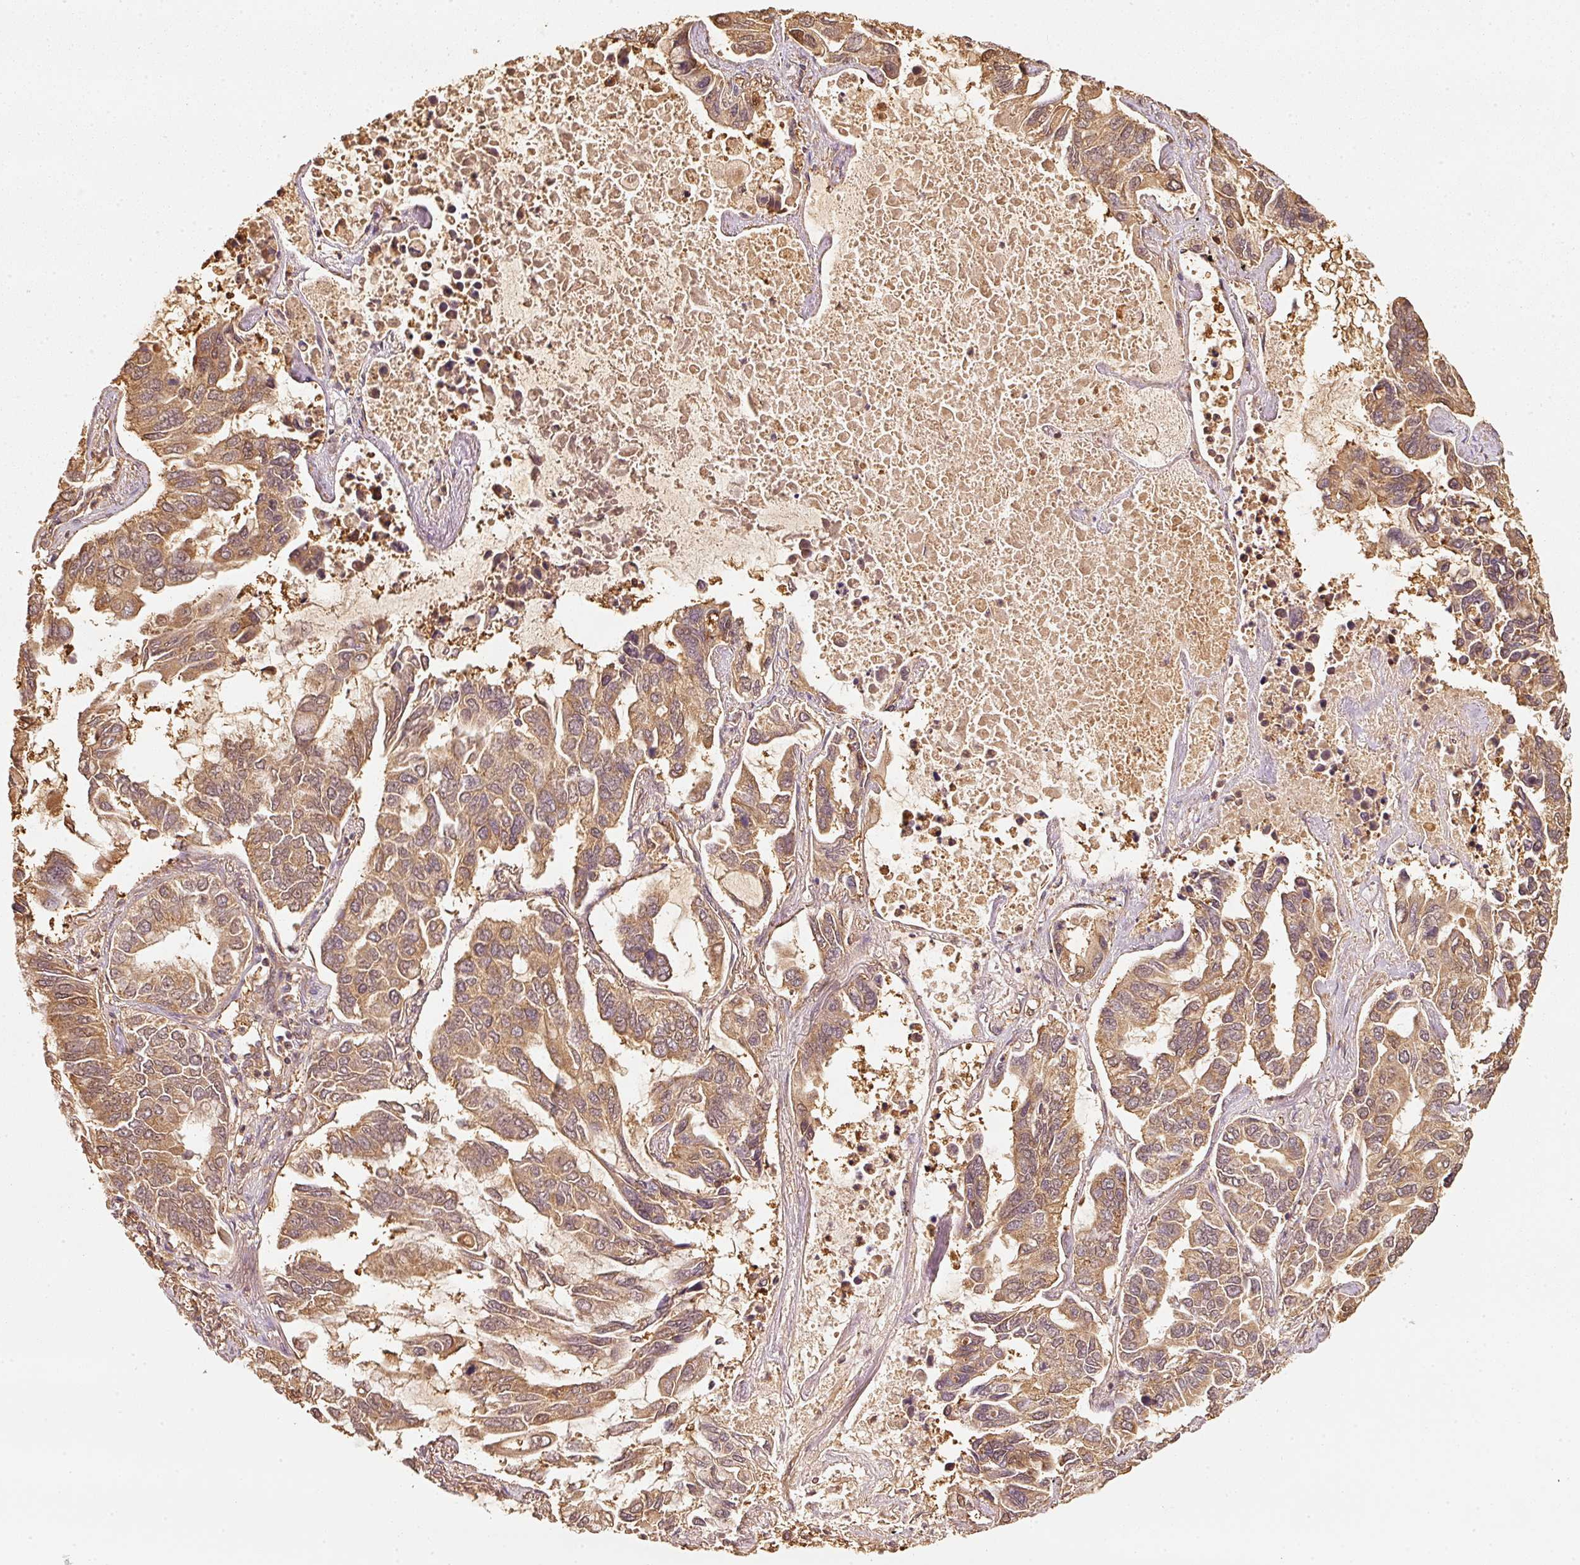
{"staining": {"intensity": "moderate", "quantity": ">75%", "location": "cytoplasmic/membranous"}, "tissue": "lung cancer", "cell_type": "Tumor cells", "image_type": "cancer", "snomed": [{"axis": "morphology", "description": "Adenocarcinoma, NOS"}, {"axis": "topography", "description": "Lung"}], "caption": "Lung adenocarcinoma stained with a protein marker displays moderate staining in tumor cells.", "gene": "STAU1", "patient": {"sex": "male", "age": 64}}